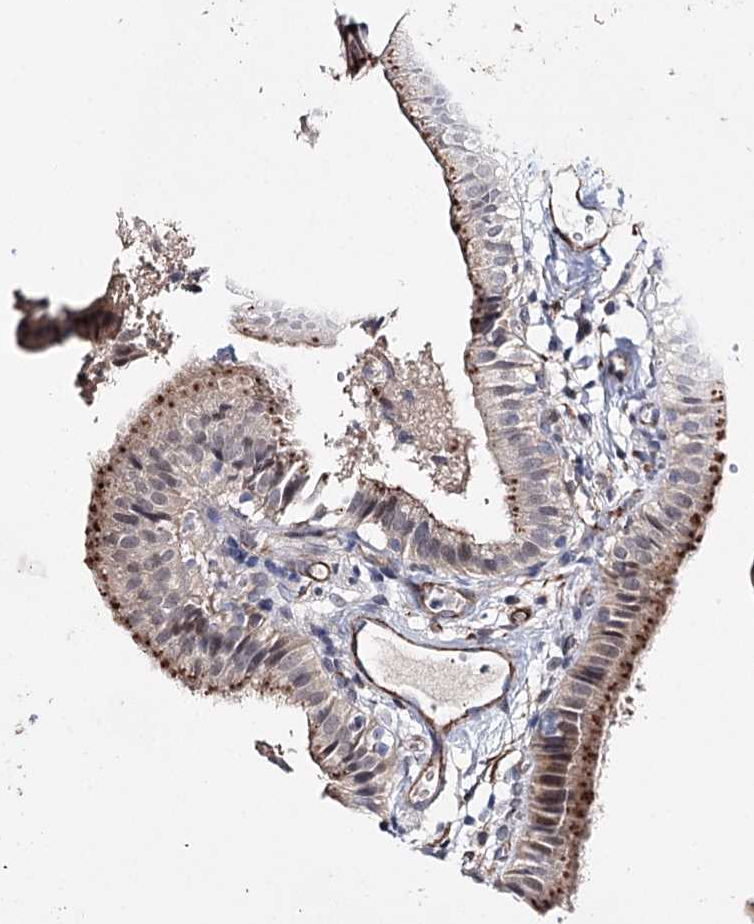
{"staining": {"intensity": "moderate", "quantity": ">75%", "location": "cytoplasmic/membranous"}, "tissue": "gallbladder", "cell_type": "Glandular cells", "image_type": "normal", "snomed": [{"axis": "morphology", "description": "Normal tissue, NOS"}, {"axis": "topography", "description": "Gallbladder"}], "caption": "Immunohistochemical staining of normal gallbladder reveals moderate cytoplasmic/membranous protein expression in about >75% of glandular cells.", "gene": "CFAP46", "patient": {"sex": "female", "age": 47}}